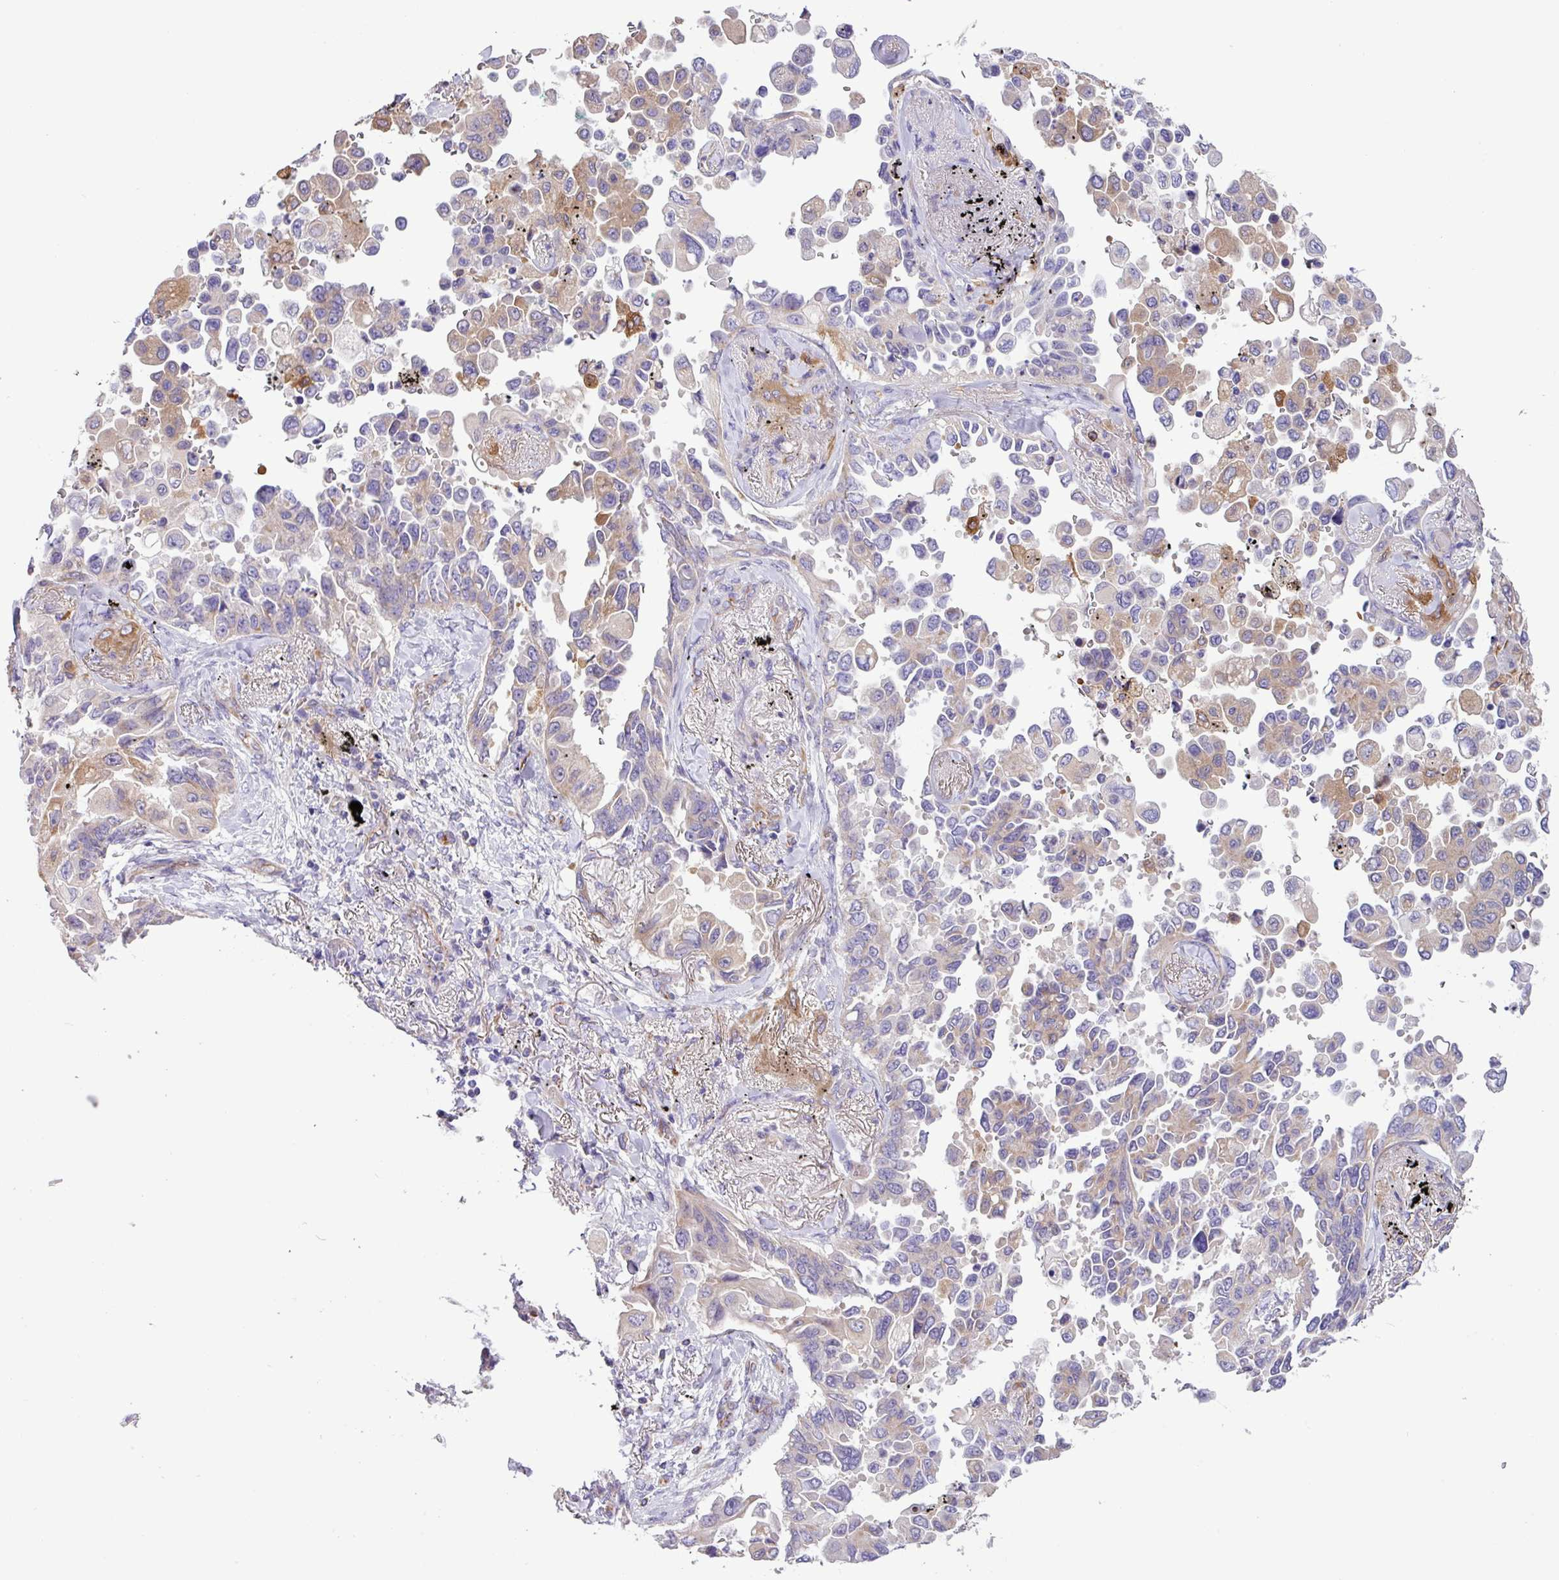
{"staining": {"intensity": "weak", "quantity": "25%-75%", "location": "cytoplasmic/membranous"}, "tissue": "lung cancer", "cell_type": "Tumor cells", "image_type": "cancer", "snomed": [{"axis": "morphology", "description": "Adenocarcinoma, NOS"}, {"axis": "topography", "description": "Lung"}], "caption": "The photomicrograph reveals a brown stain indicating the presence of a protein in the cytoplasmic/membranous of tumor cells in lung cancer. Immunohistochemistry (ihc) stains the protein of interest in brown and the nuclei are stained blue.", "gene": "MRM2", "patient": {"sex": "female", "age": 67}}